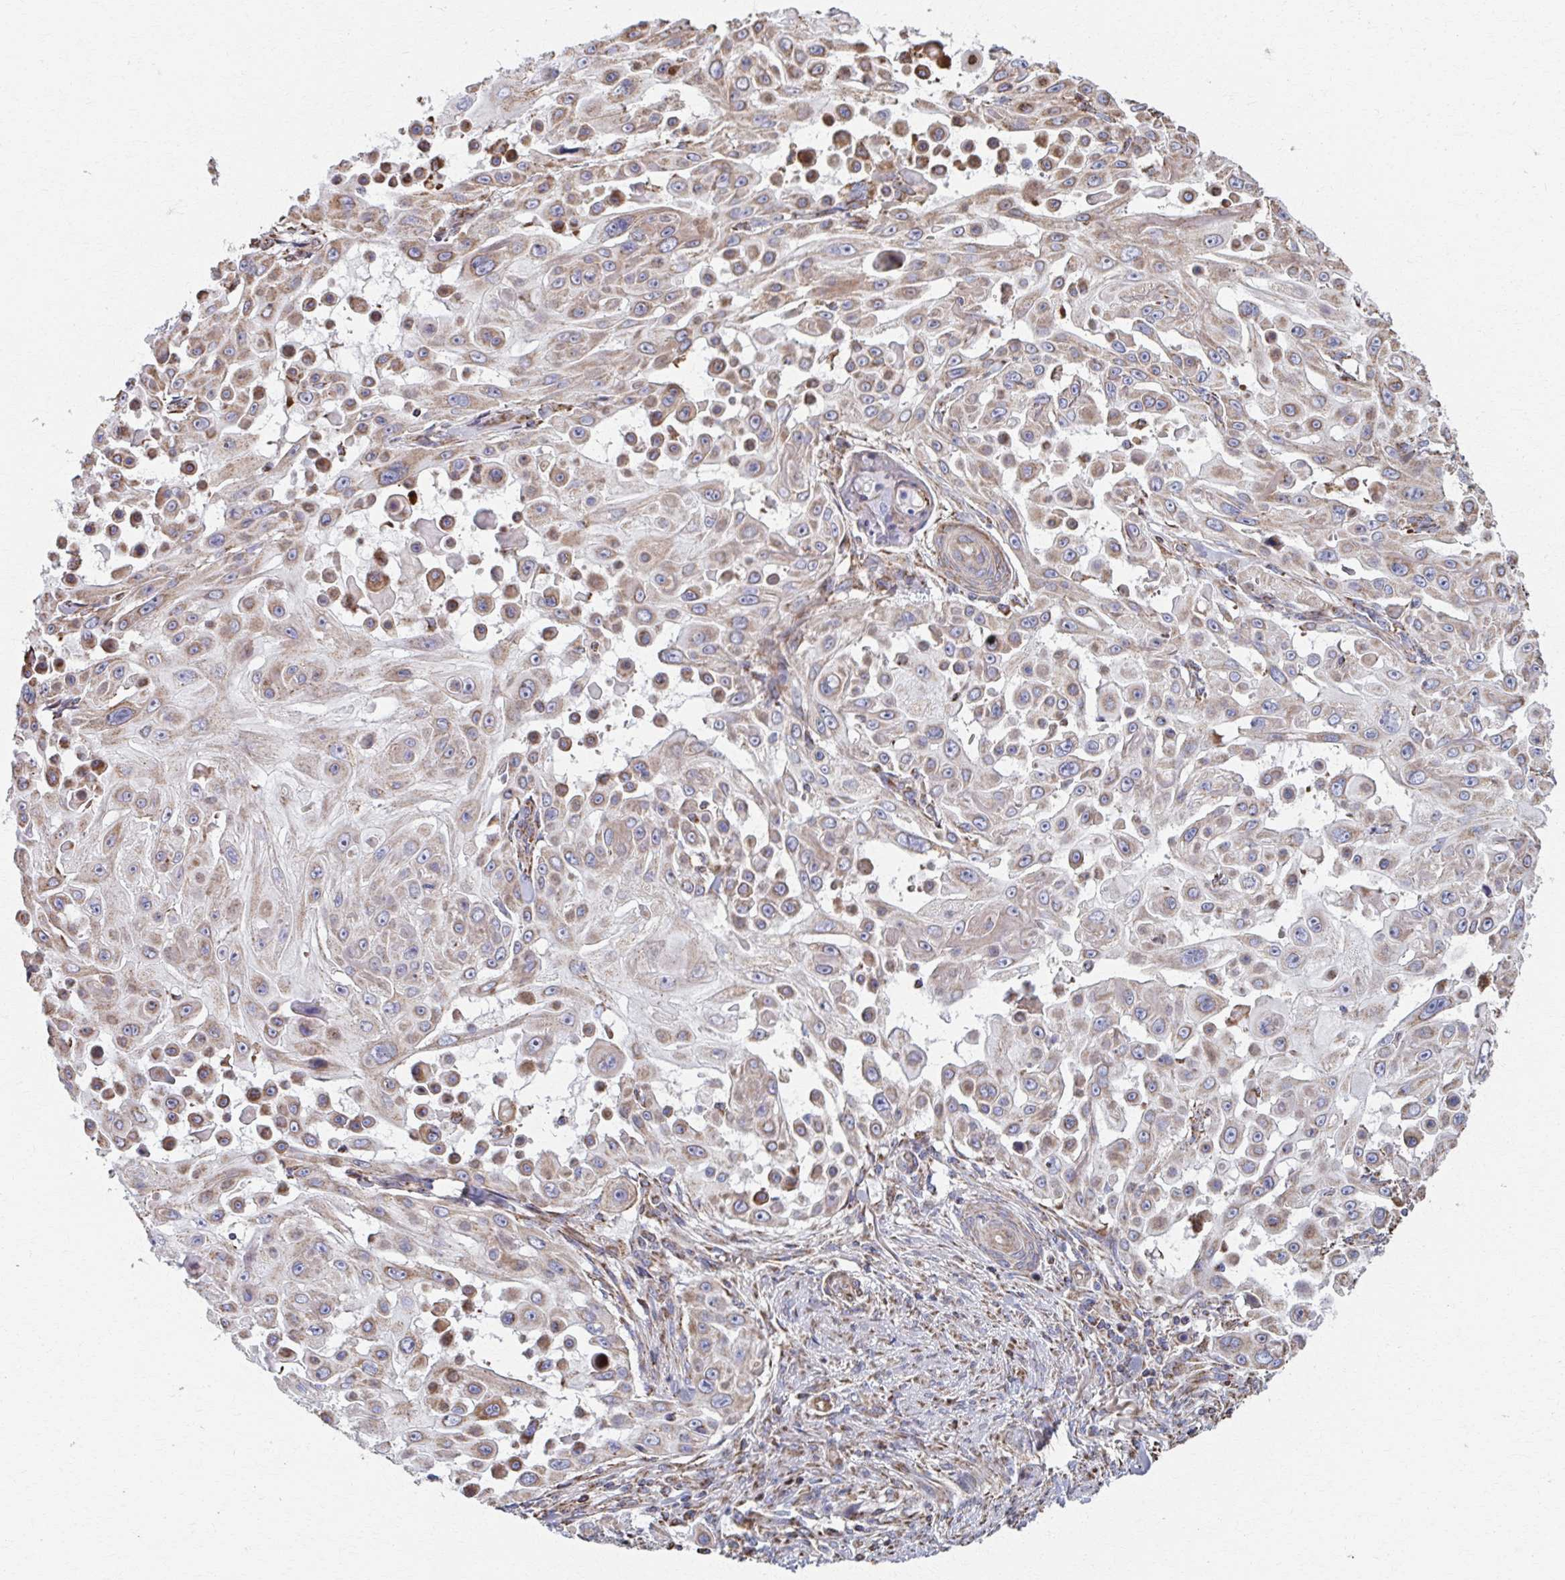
{"staining": {"intensity": "weak", "quantity": "25%-75%", "location": "cytoplasmic/membranous"}, "tissue": "skin cancer", "cell_type": "Tumor cells", "image_type": "cancer", "snomed": [{"axis": "morphology", "description": "Squamous cell carcinoma, NOS"}, {"axis": "topography", "description": "Skin"}], "caption": "An image of skin cancer (squamous cell carcinoma) stained for a protein exhibits weak cytoplasmic/membranous brown staining in tumor cells.", "gene": "SAT1", "patient": {"sex": "male", "age": 91}}